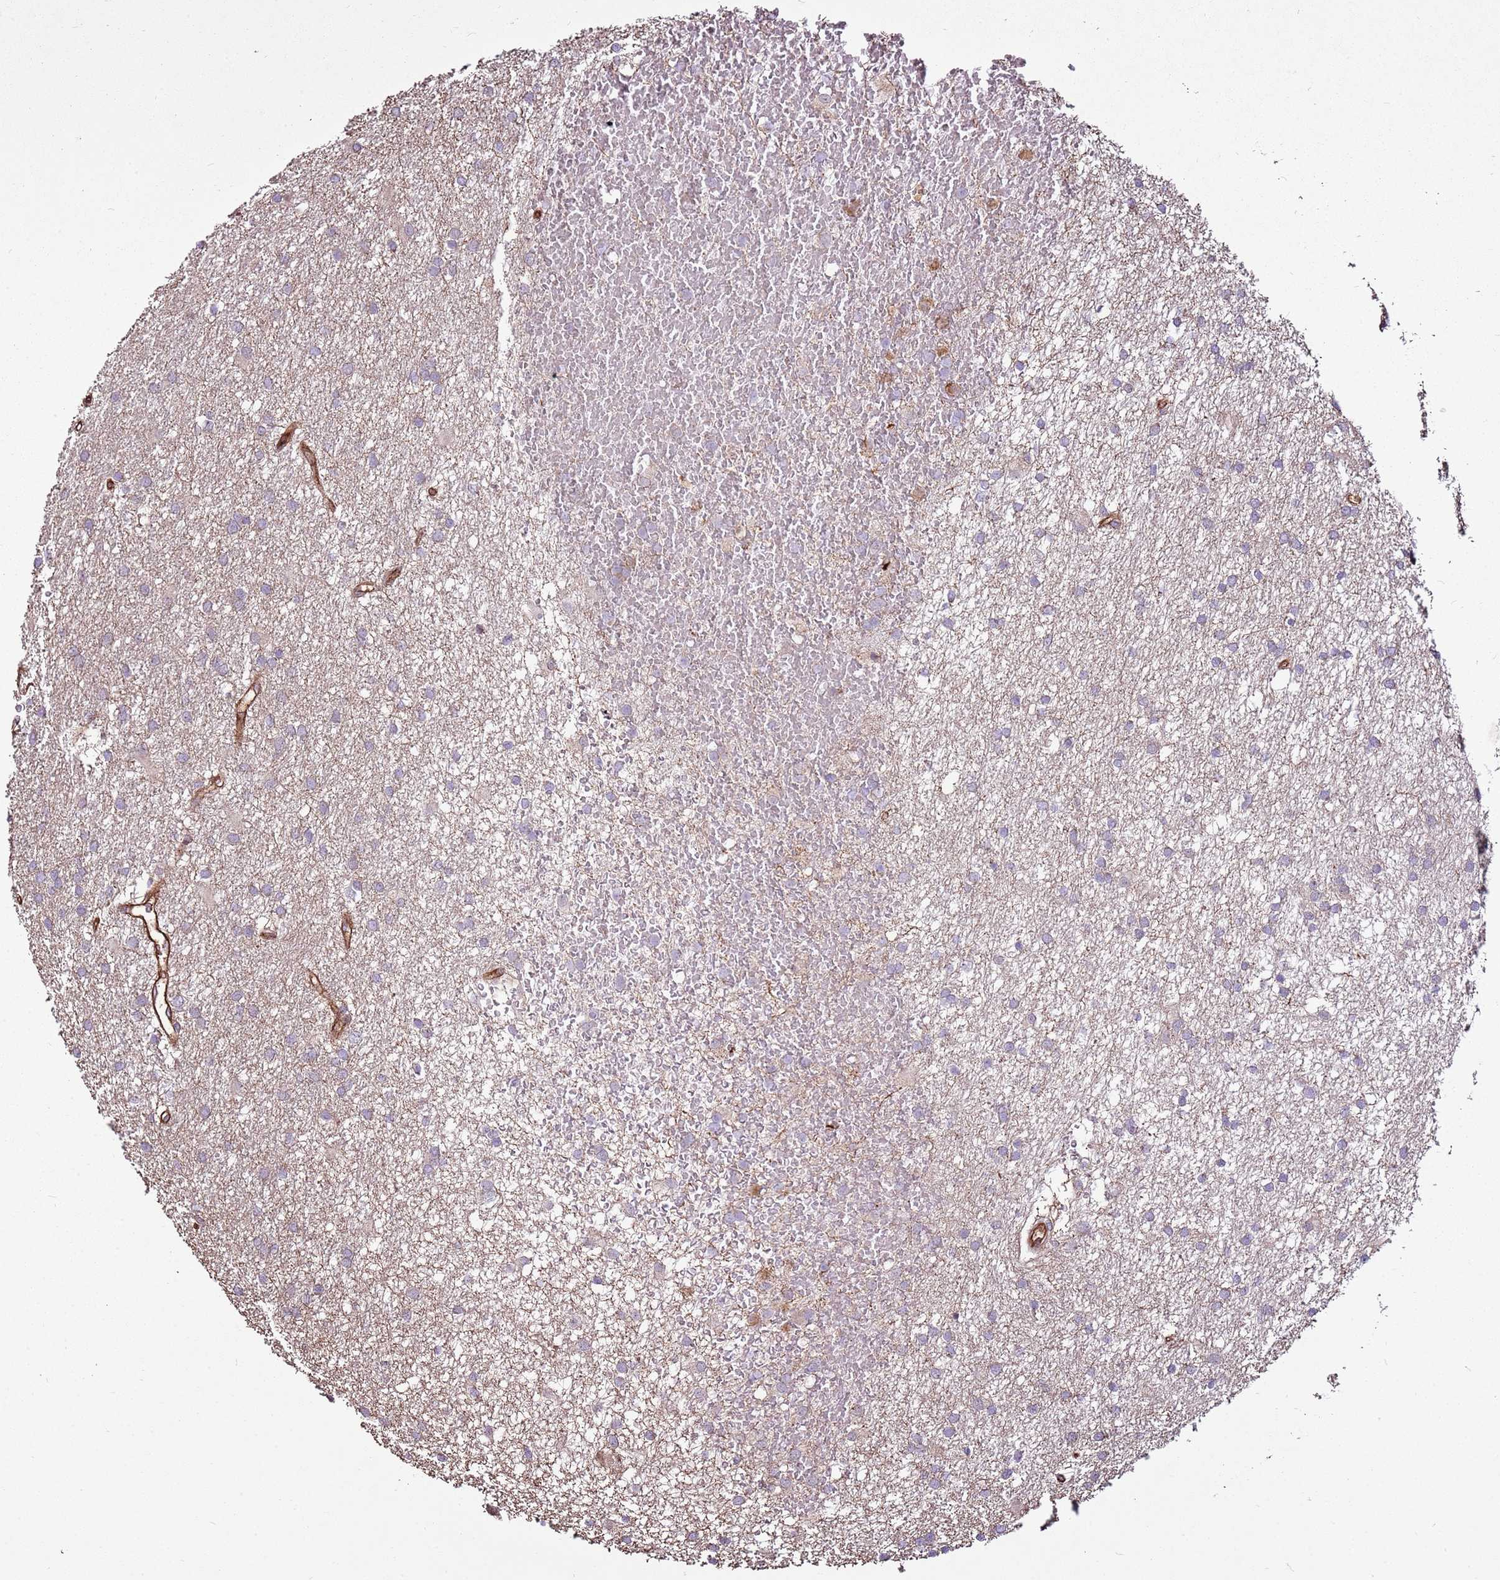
{"staining": {"intensity": "negative", "quantity": "none", "location": "none"}, "tissue": "glioma", "cell_type": "Tumor cells", "image_type": "cancer", "snomed": [{"axis": "morphology", "description": "Glioma, malignant, High grade"}, {"axis": "topography", "description": "Brain"}], "caption": "Tumor cells show no significant protein positivity in glioma.", "gene": "ZNF827", "patient": {"sex": "male", "age": 77}}